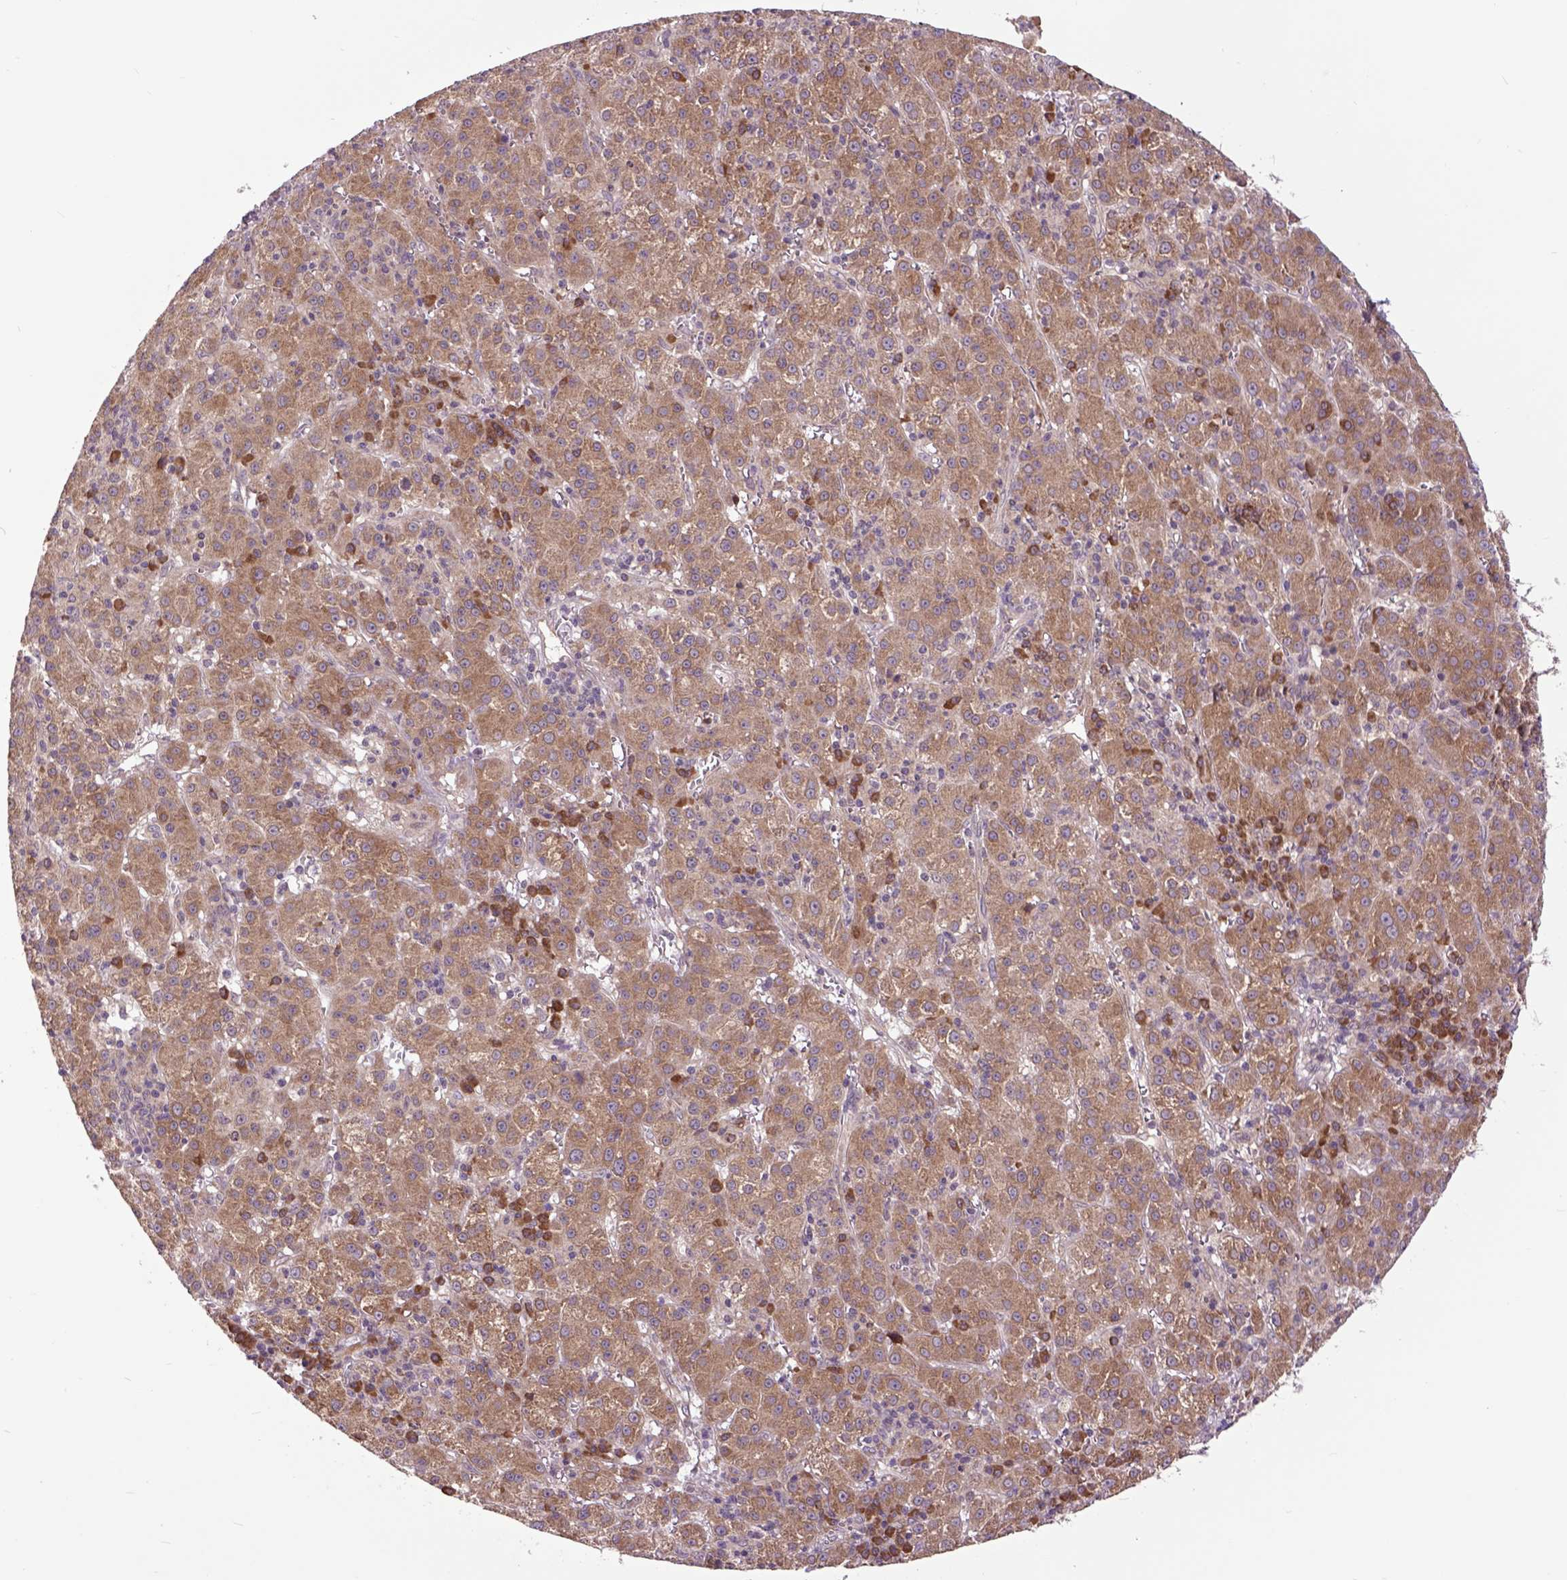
{"staining": {"intensity": "moderate", "quantity": ">75%", "location": "cytoplasmic/membranous"}, "tissue": "liver cancer", "cell_type": "Tumor cells", "image_type": "cancer", "snomed": [{"axis": "morphology", "description": "Carcinoma, Hepatocellular, NOS"}, {"axis": "topography", "description": "Liver"}], "caption": "A medium amount of moderate cytoplasmic/membranous staining is appreciated in approximately >75% of tumor cells in hepatocellular carcinoma (liver) tissue.", "gene": "ARL1", "patient": {"sex": "female", "age": 60}}